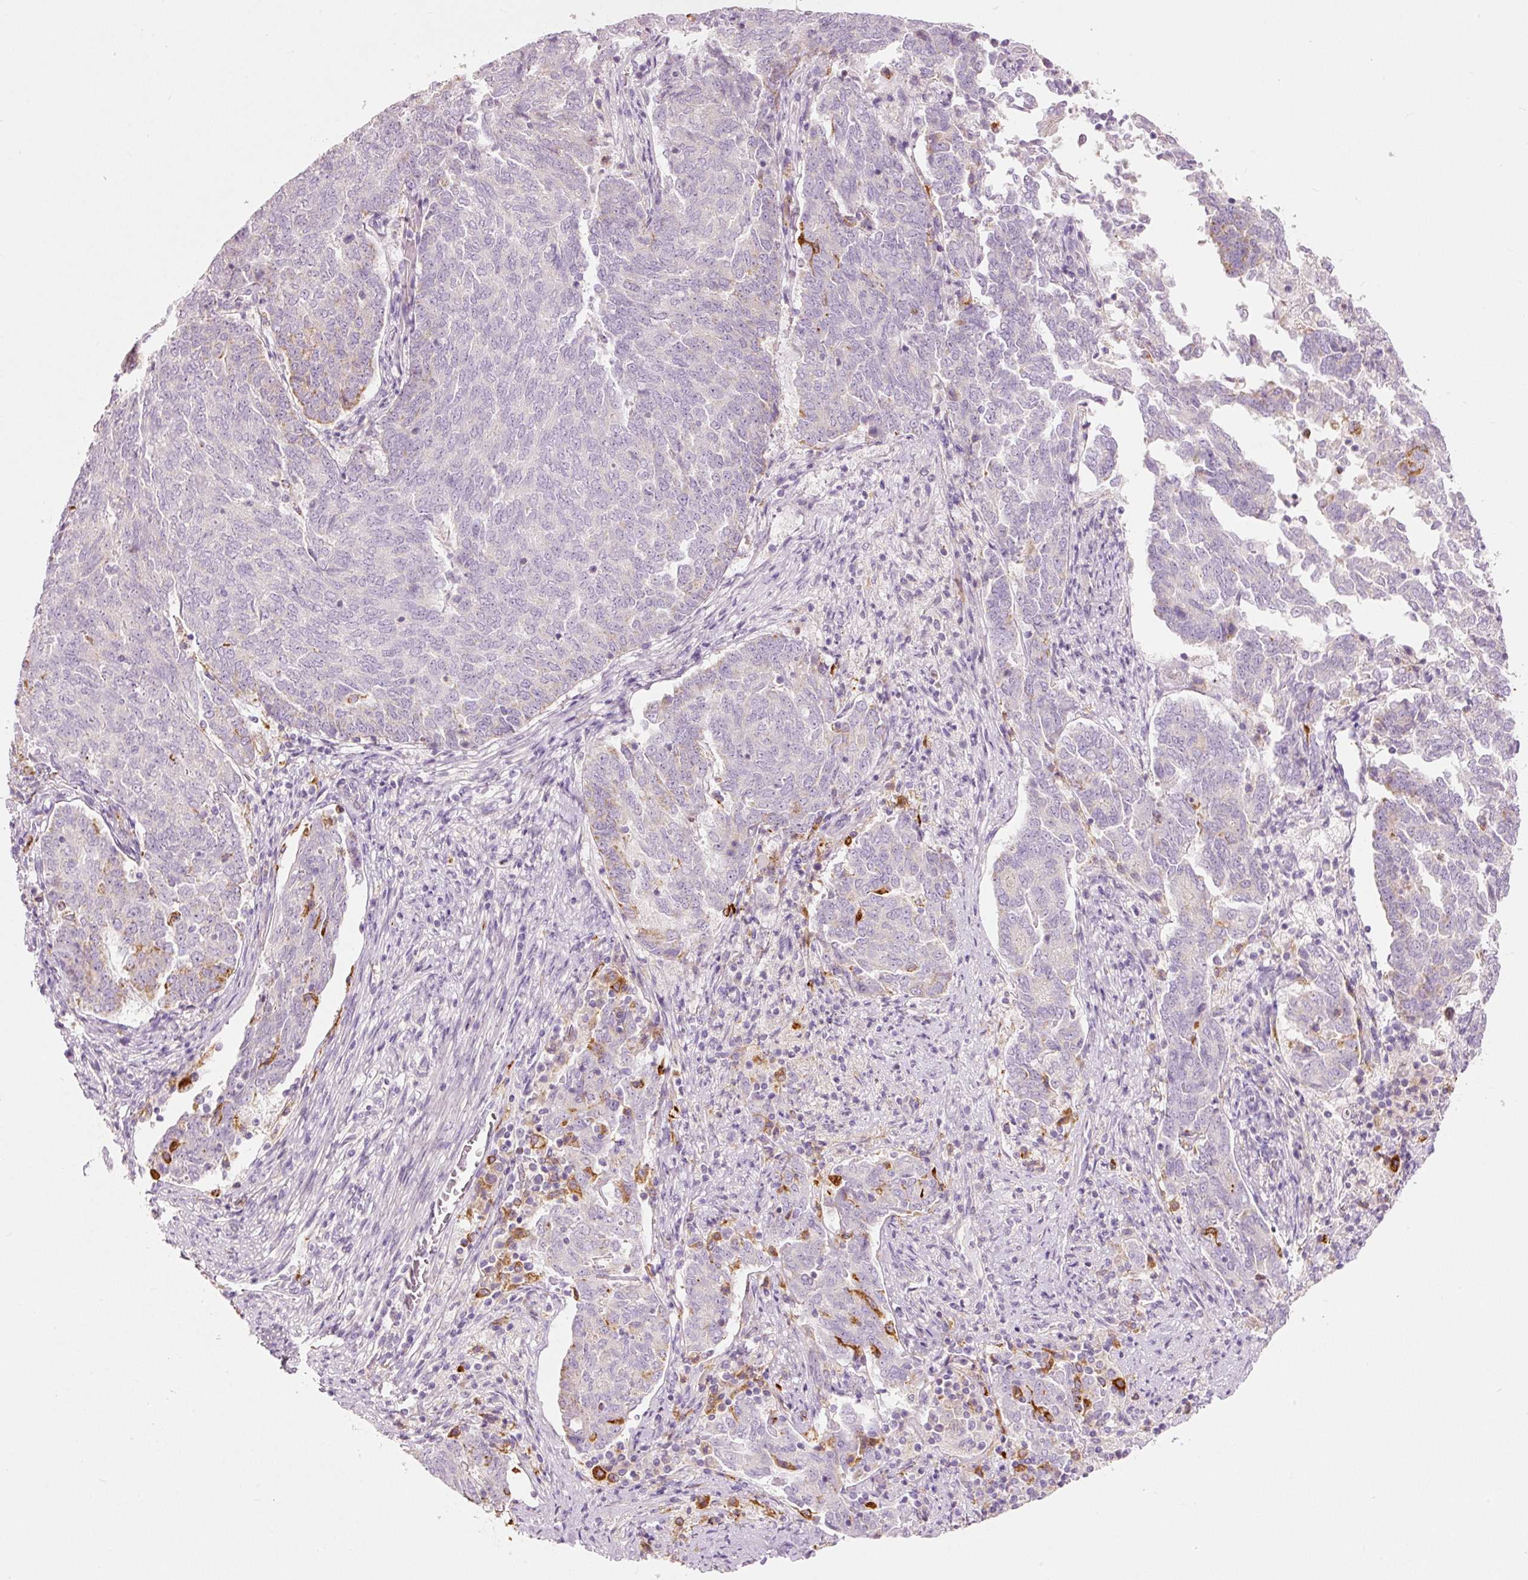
{"staining": {"intensity": "moderate", "quantity": "<25%", "location": "cytoplasmic/membranous"}, "tissue": "endometrial cancer", "cell_type": "Tumor cells", "image_type": "cancer", "snomed": [{"axis": "morphology", "description": "Adenocarcinoma, NOS"}, {"axis": "topography", "description": "Endometrium"}], "caption": "Immunohistochemistry (IHC) image of adenocarcinoma (endometrial) stained for a protein (brown), which exhibits low levels of moderate cytoplasmic/membranous expression in about <25% of tumor cells.", "gene": "MTHFD2", "patient": {"sex": "female", "age": 80}}